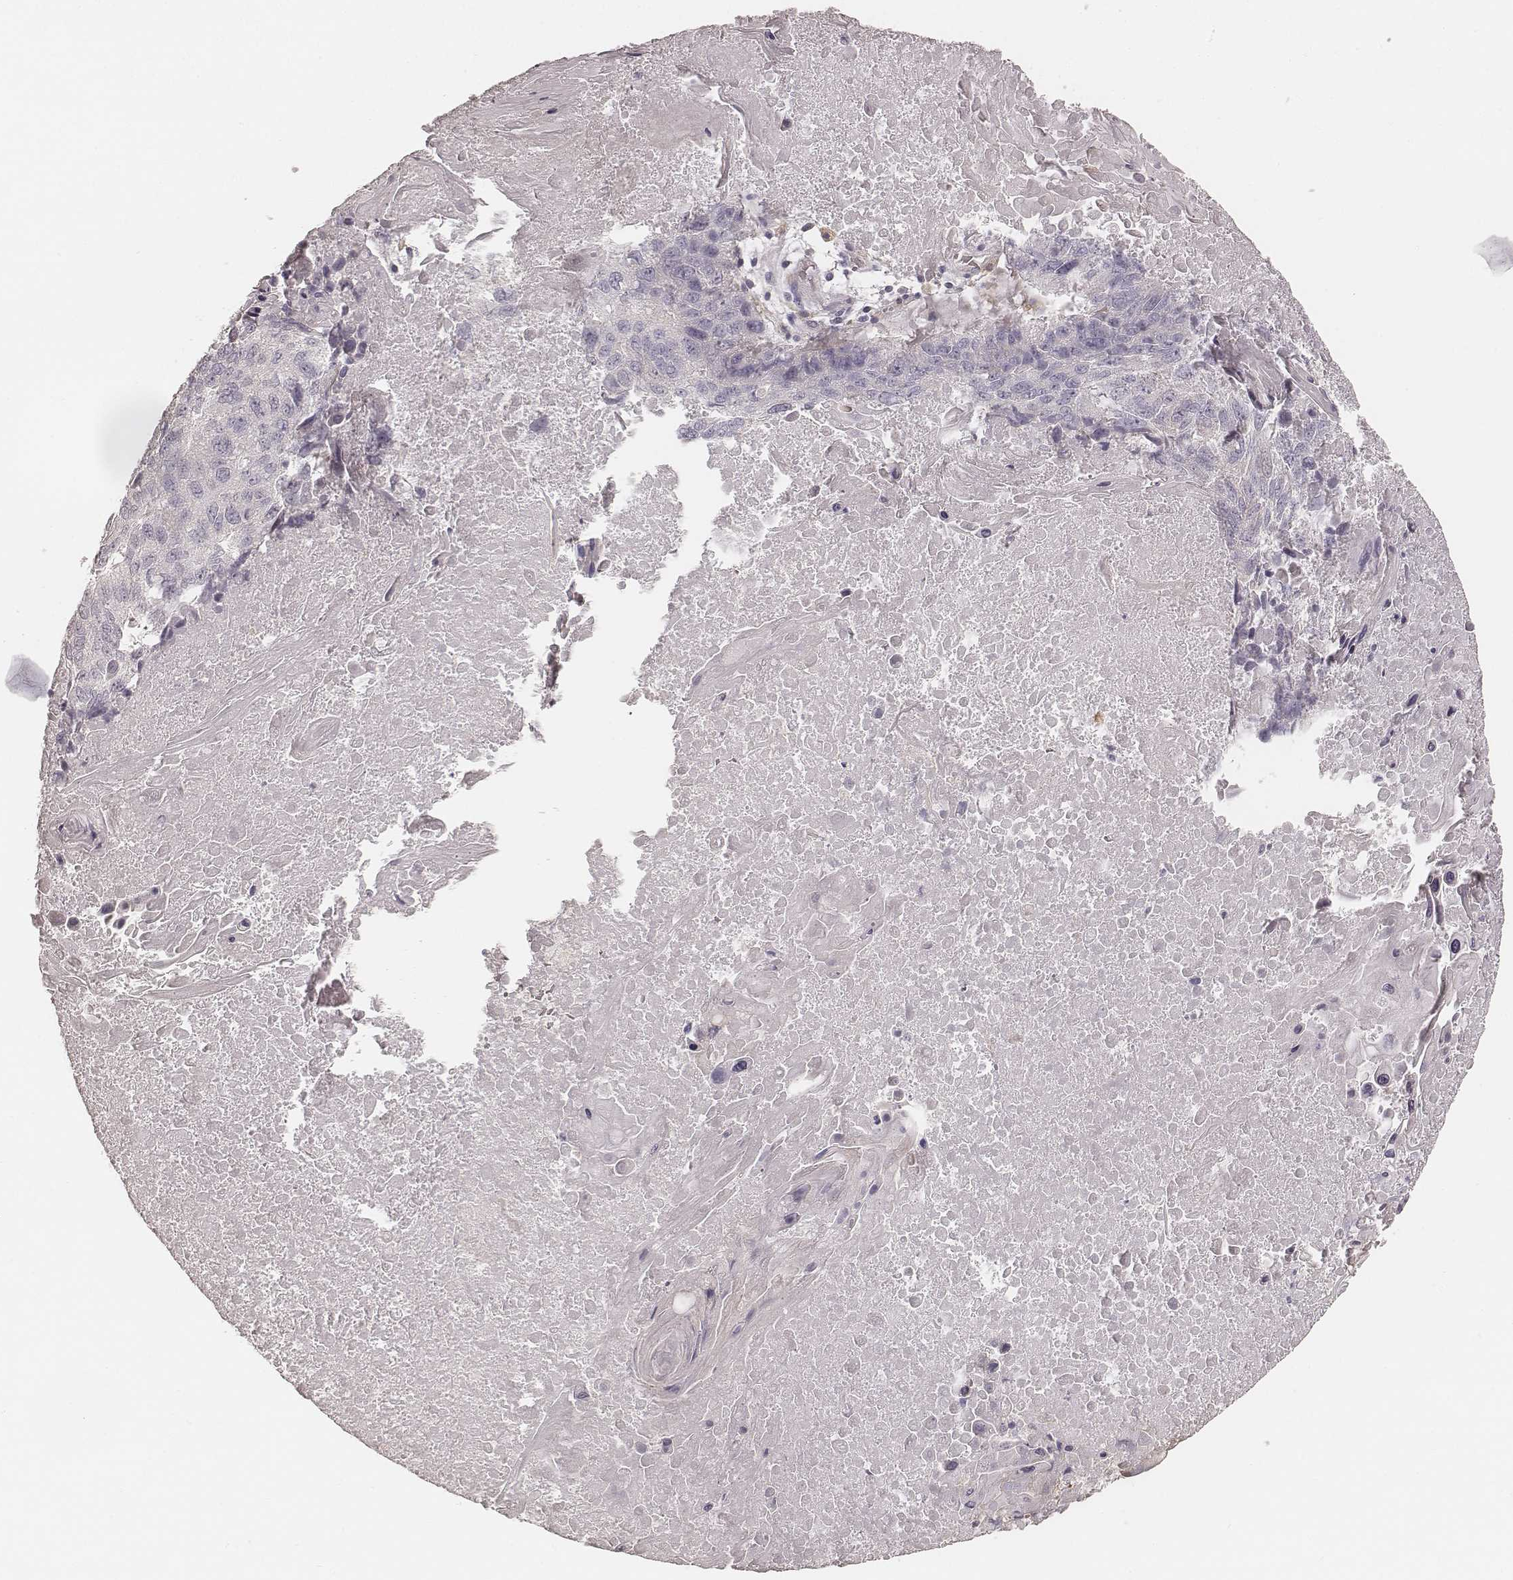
{"staining": {"intensity": "negative", "quantity": "none", "location": "none"}, "tissue": "lung cancer", "cell_type": "Tumor cells", "image_type": "cancer", "snomed": [{"axis": "morphology", "description": "Squamous cell carcinoma, NOS"}, {"axis": "topography", "description": "Lung"}], "caption": "This is an IHC histopathology image of squamous cell carcinoma (lung). There is no expression in tumor cells.", "gene": "FMNL2", "patient": {"sex": "male", "age": 73}}